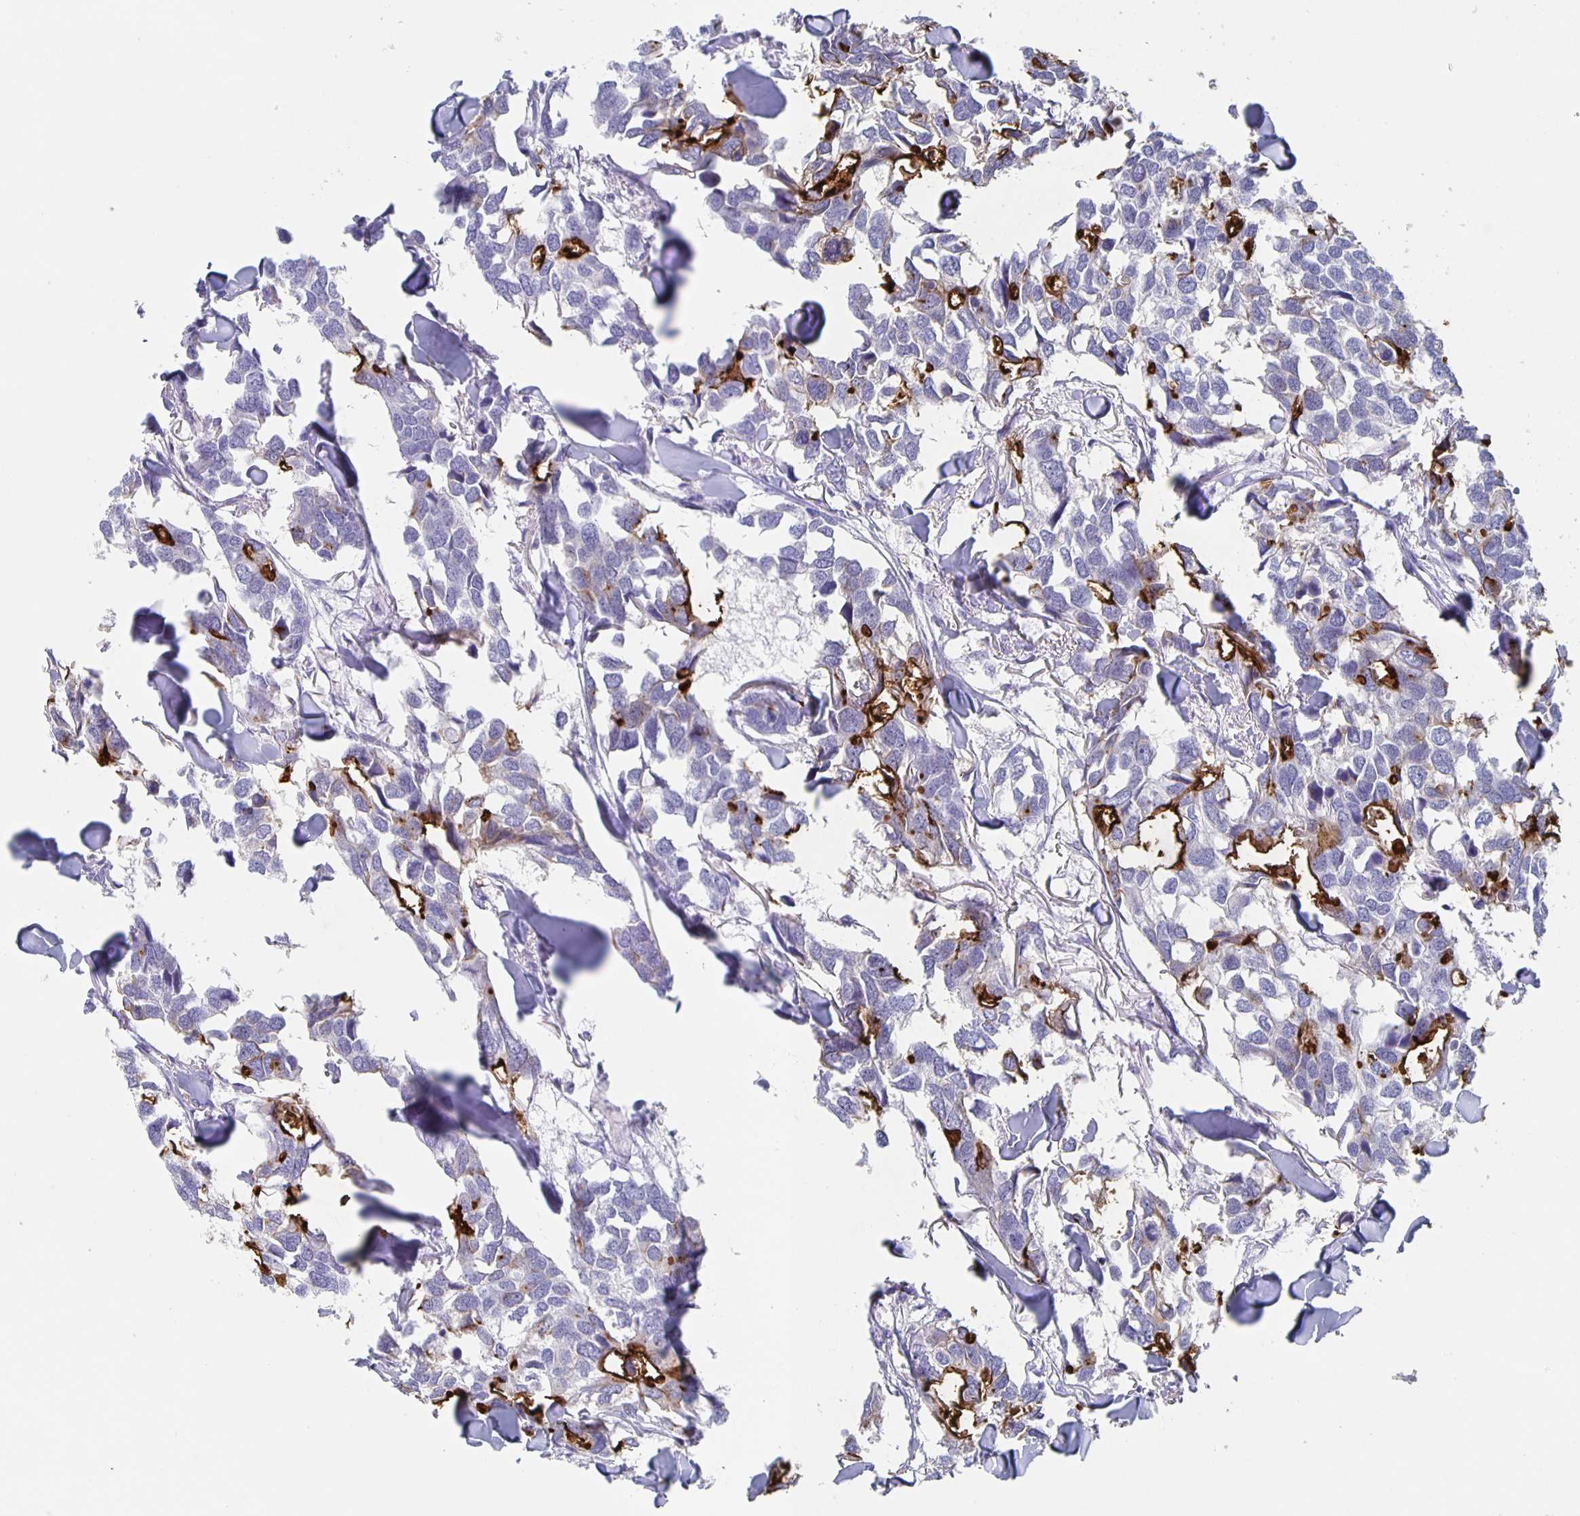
{"staining": {"intensity": "strong", "quantity": "25%-75%", "location": "cytoplasmic/membranous"}, "tissue": "breast cancer", "cell_type": "Tumor cells", "image_type": "cancer", "snomed": [{"axis": "morphology", "description": "Duct carcinoma"}, {"axis": "topography", "description": "Breast"}], "caption": "Immunohistochemical staining of human breast cancer (infiltrating ductal carcinoma) reveals high levels of strong cytoplasmic/membranous positivity in approximately 25%-75% of tumor cells. The staining is performed using DAB (3,3'-diaminobenzidine) brown chromogen to label protein expression. The nuclei are counter-stained blue using hematoxylin.", "gene": "SLC34A2", "patient": {"sex": "female", "age": 83}}